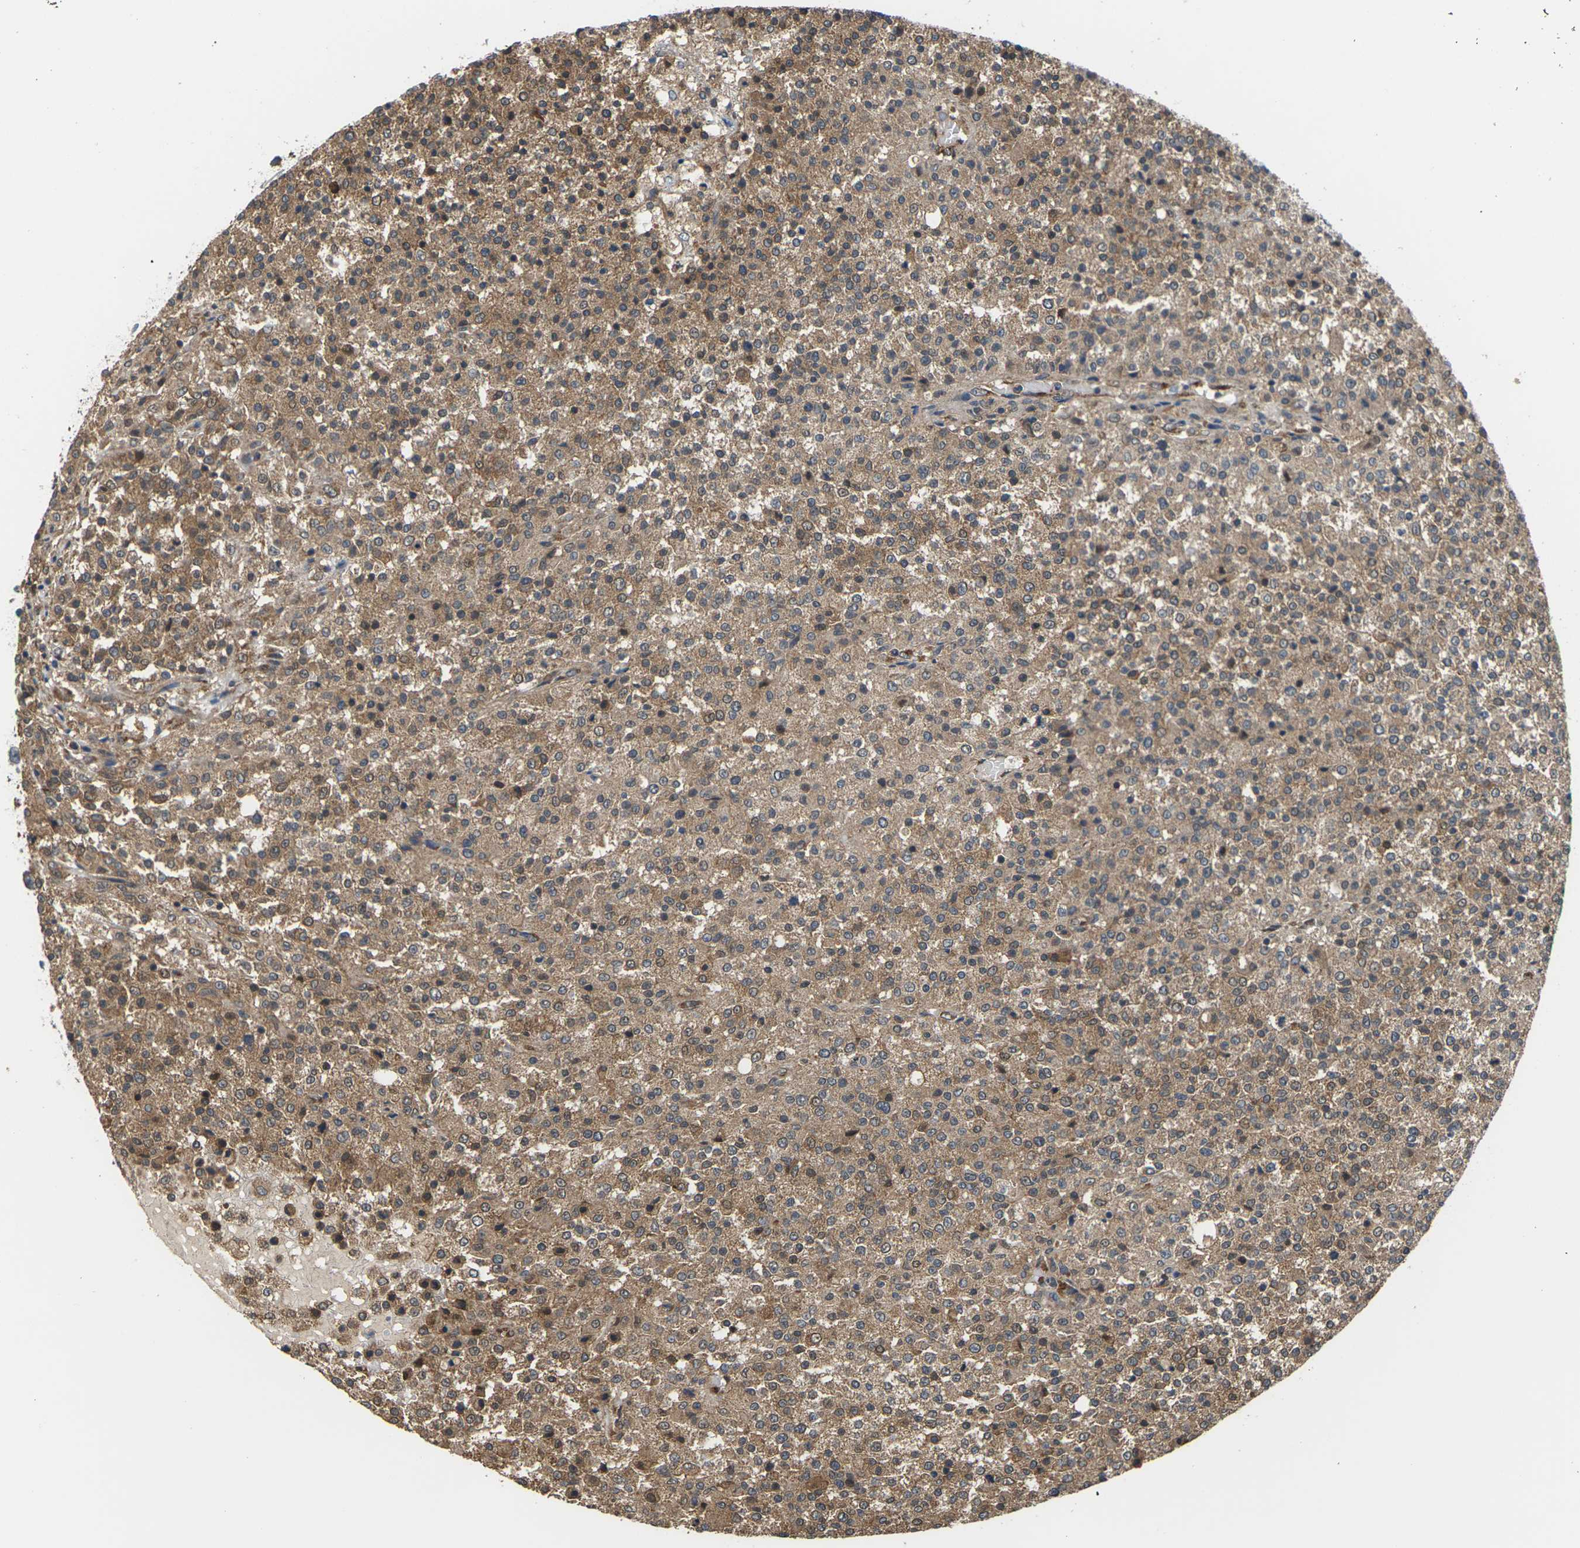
{"staining": {"intensity": "moderate", "quantity": ">75%", "location": "cytoplasmic/membranous"}, "tissue": "testis cancer", "cell_type": "Tumor cells", "image_type": "cancer", "snomed": [{"axis": "morphology", "description": "Seminoma, NOS"}, {"axis": "topography", "description": "Testis"}], "caption": "Immunohistochemistry of testis cancer (seminoma) reveals medium levels of moderate cytoplasmic/membranous positivity in approximately >75% of tumor cells.", "gene": "NRAS", "patient": {"sex": "male", "age": 59}}